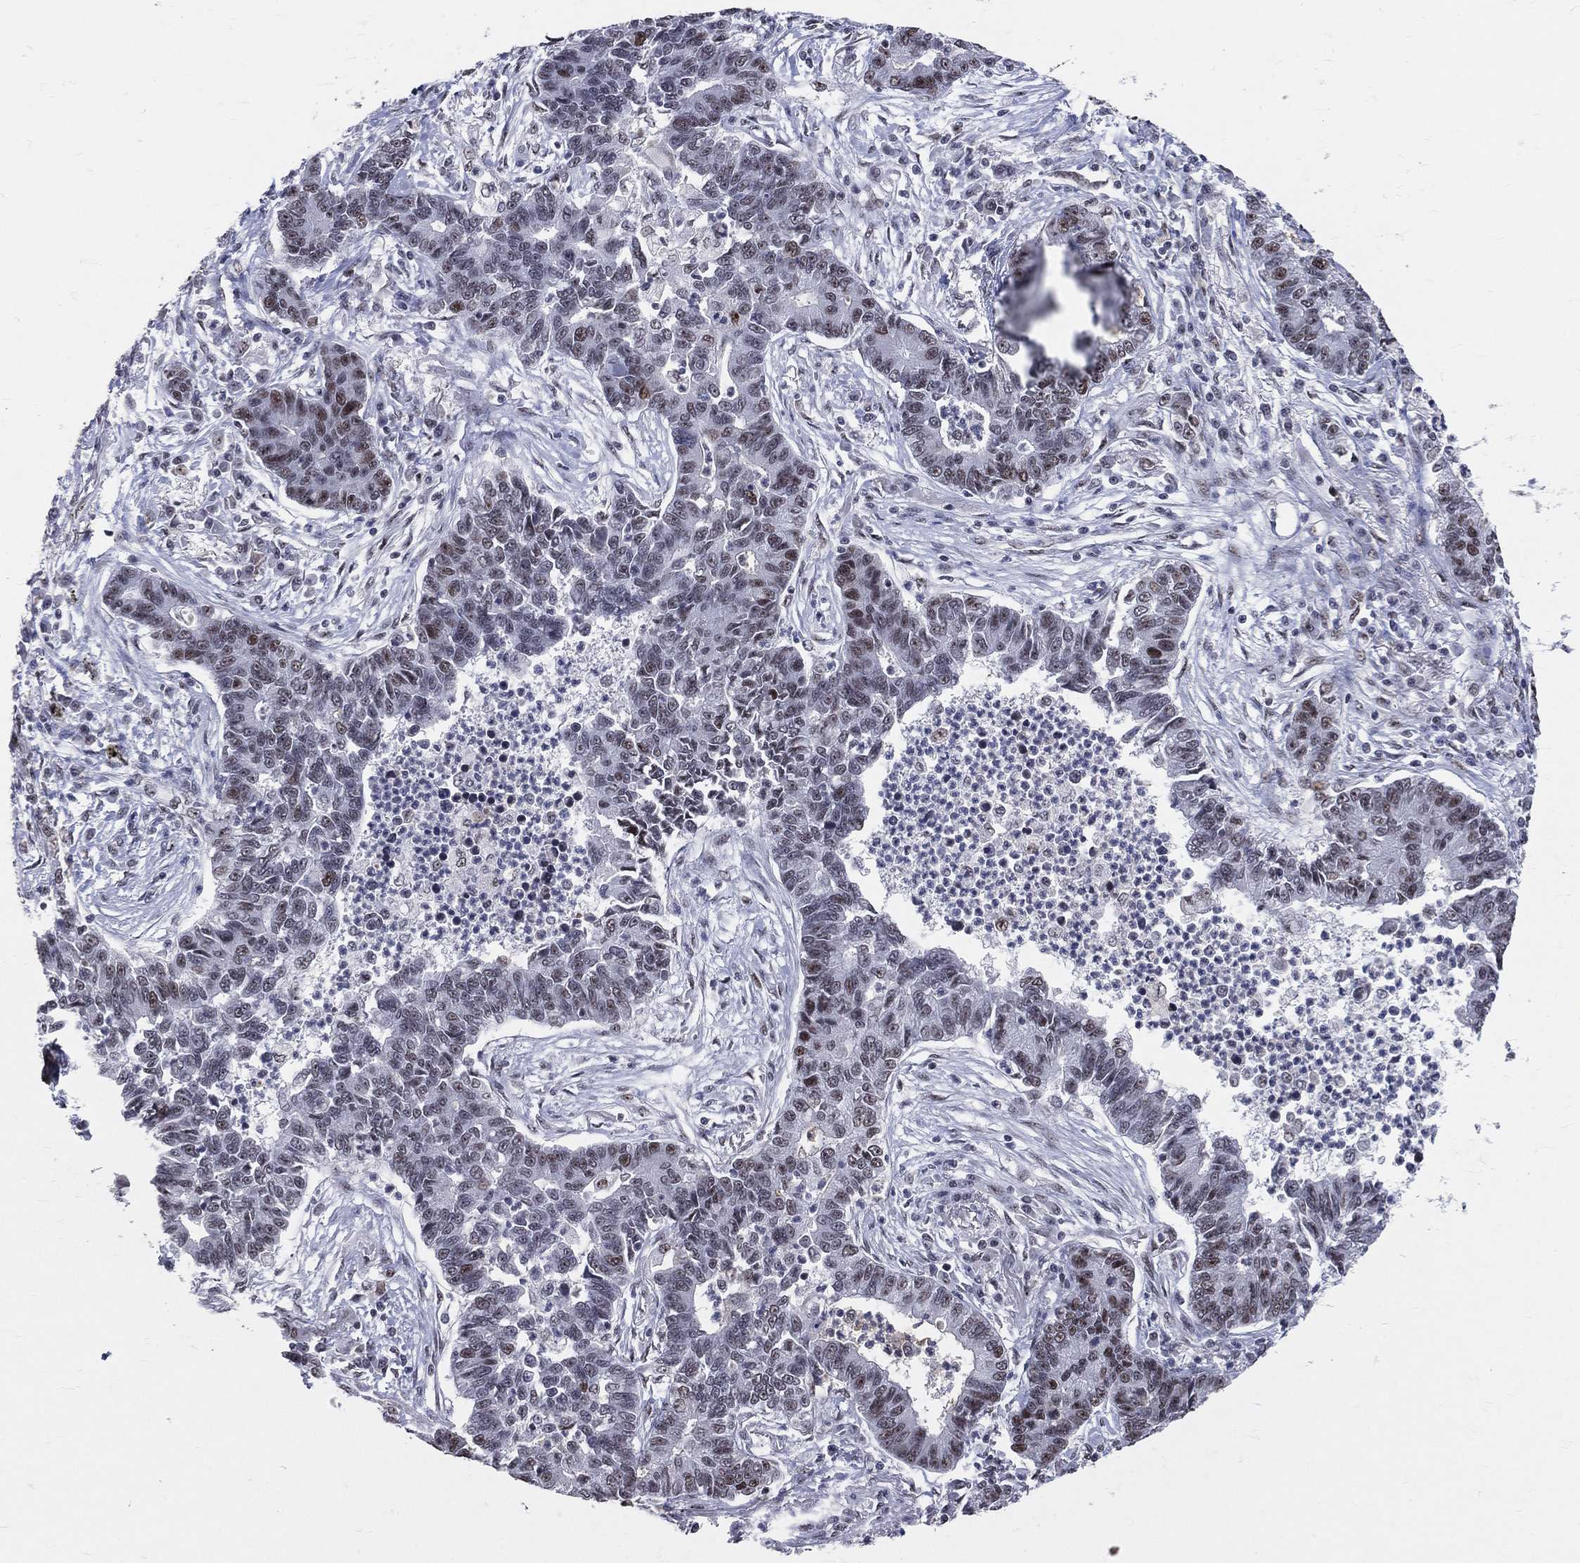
{"staining": {"intensity": "strong", "quantity": "<25%", "location": "nuclear"}, "tissue": "lung cancer", "cell_type": "Tumor cells", "image_type": "cancer", "snomed": [{"axis": "morphology", "description": "Adenocarcinoma, NOS"}, {"axis": "topography", "description": "Lung"}], "caption": "Immunohistochemical staining of human lung cancer (adenocarcinoma) displays strong nuclear protein positivity in approximately <25% of tumor cells. (DAB = brown stain, brightfield microscopy at high magnification).", "gene": "CDK7", "patient": {"sex": "female", "age": 57}}